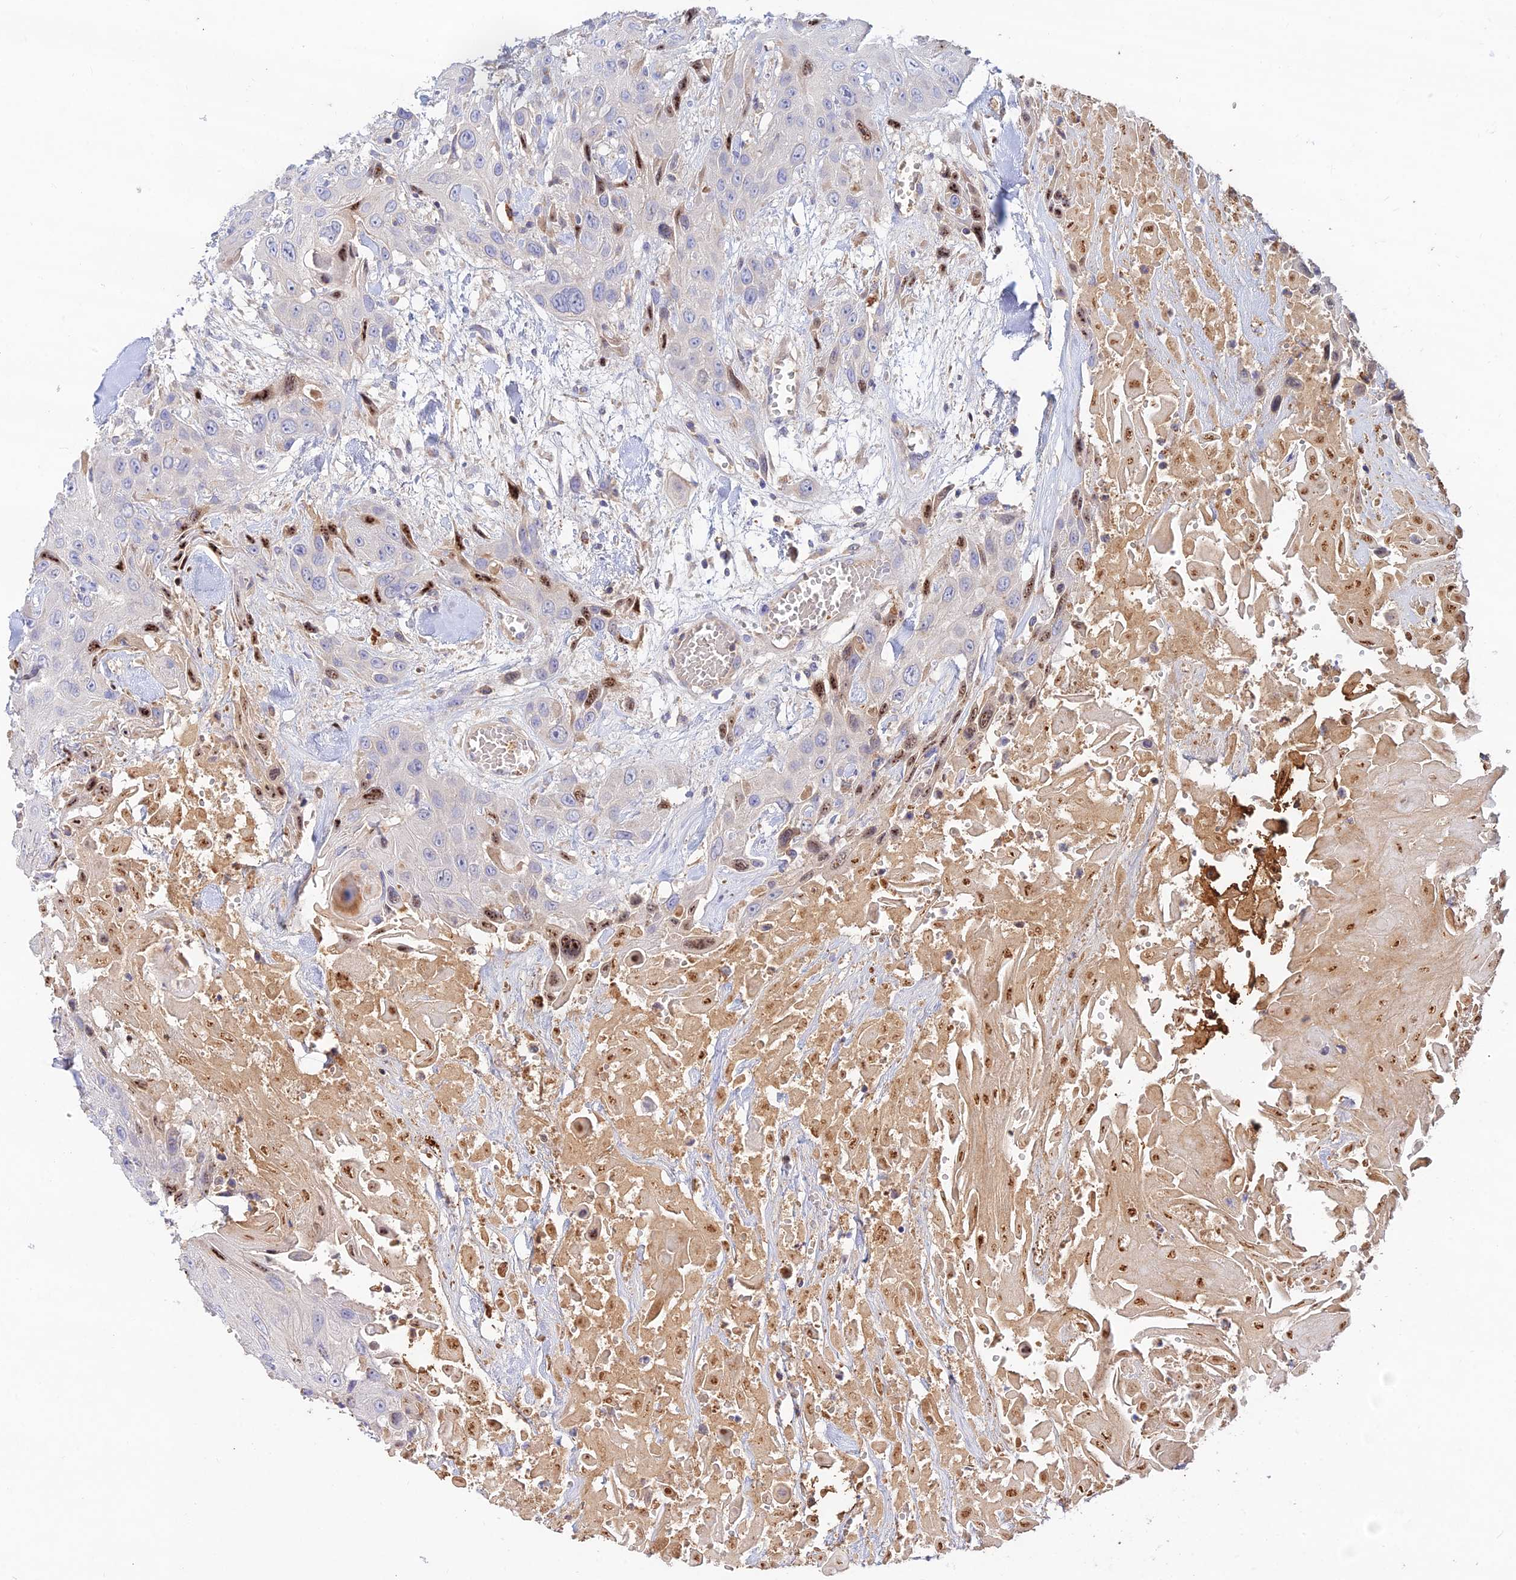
{"staining": {"intensity": "negative", "quantity": "none", "location": "none"}, "tissue": "head and neck cancer", "cell_type": "Tumor cells", "image_type": "cancer", "snomed": [{"axis": "morphology", "description": "Squamous cell carcinoma, NOS"}, {"axis": "topography", "description": "Head-Neck"}], "caption": "IHC of head and neck squamous cell carcinoma exhibits no expression in tumor cells.", "gene": "ACSM5", "patient": {"sex": "male", "age": 81}}